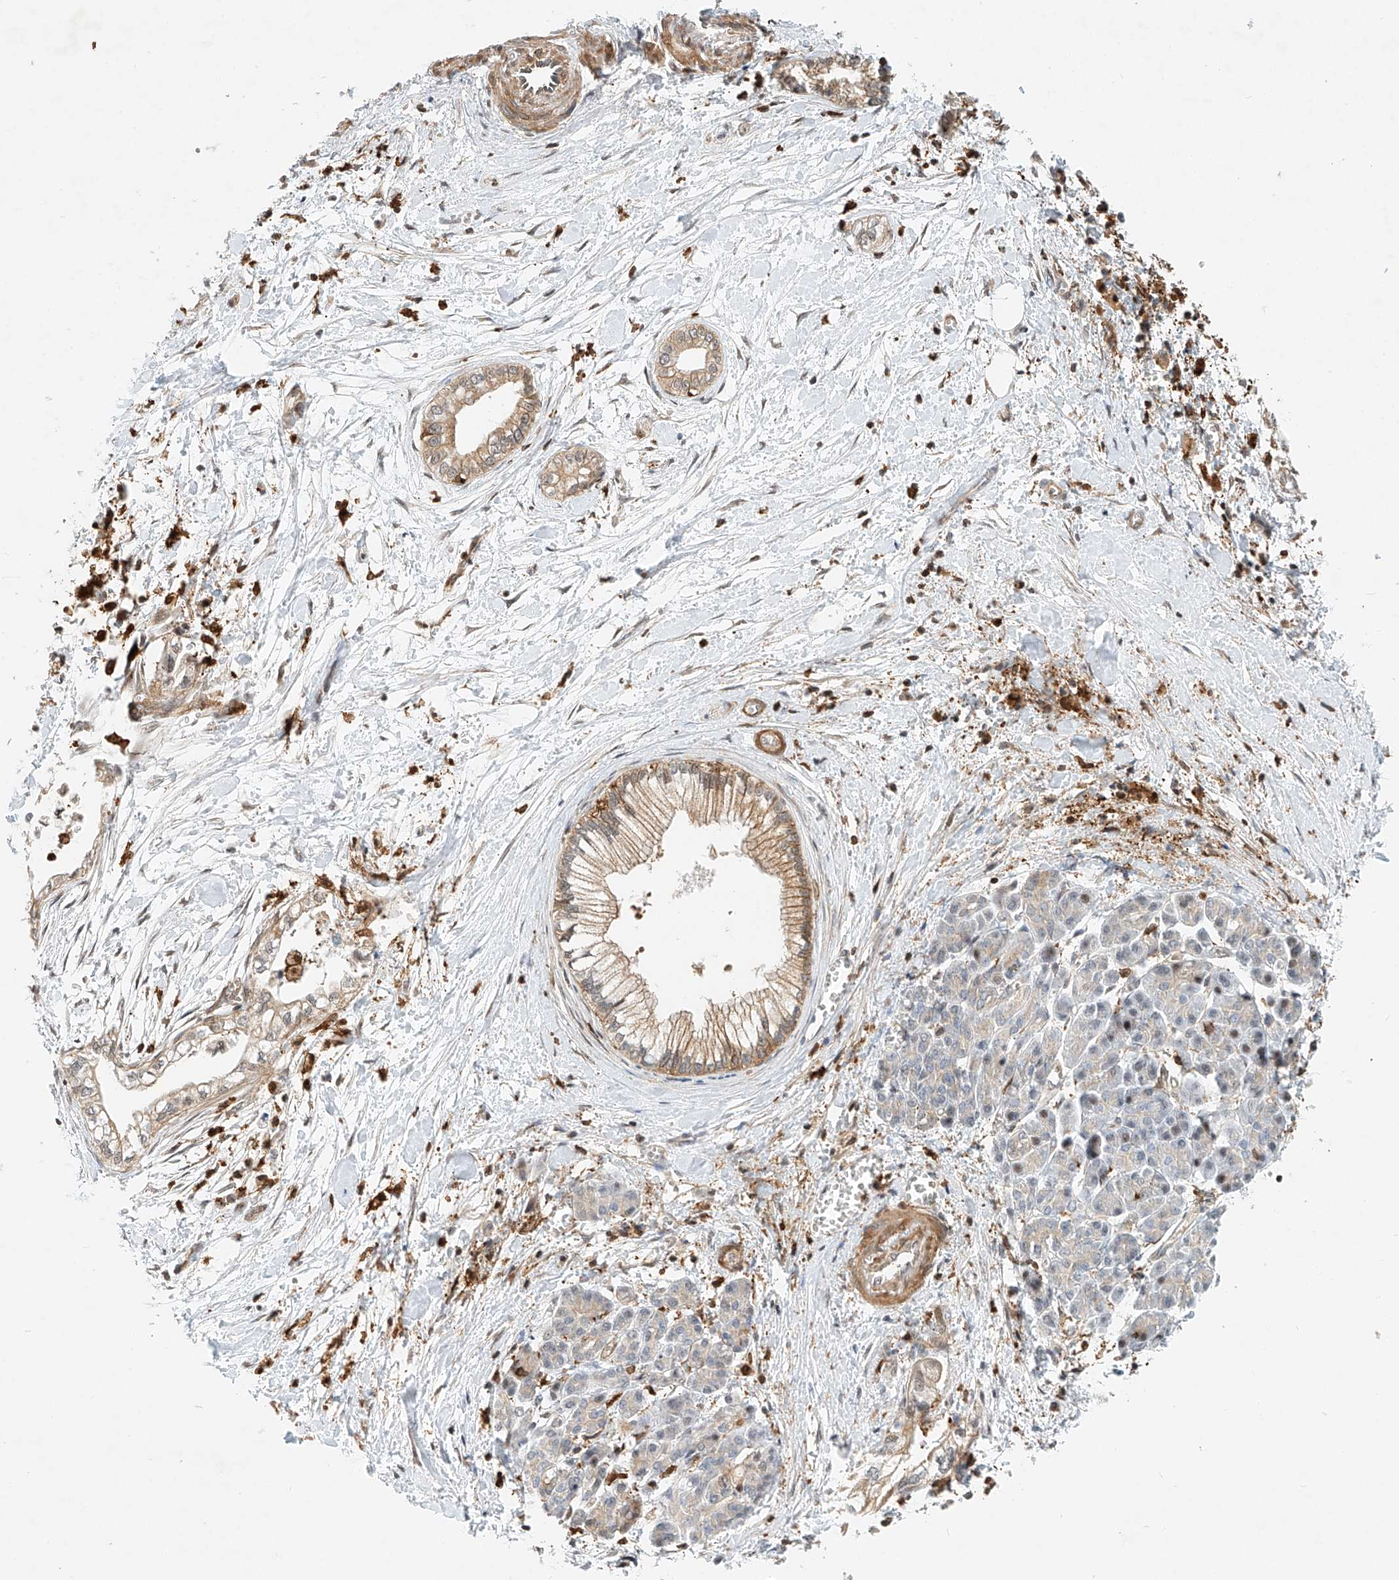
{"staining": {"intensity": "moderate", "quantity": ">75%", "location": "cytoplasmic/membranous"}, "tissue": "pancreatic cancer", "cell_type": "Tumor cells", "image_type": "cancer", "snomed": [{"axis": "morphology", "description": "Adenocarcinoma, NOS"}, {"axis": "topography", "description": "Pancreas"}], "caption": "Adenocarcinoma (pancreatic) stained with a protein marker shows moderate staining in tumor cells.", "gene": "MICAL1", "patient": {"sex": "male", "age": 68}}